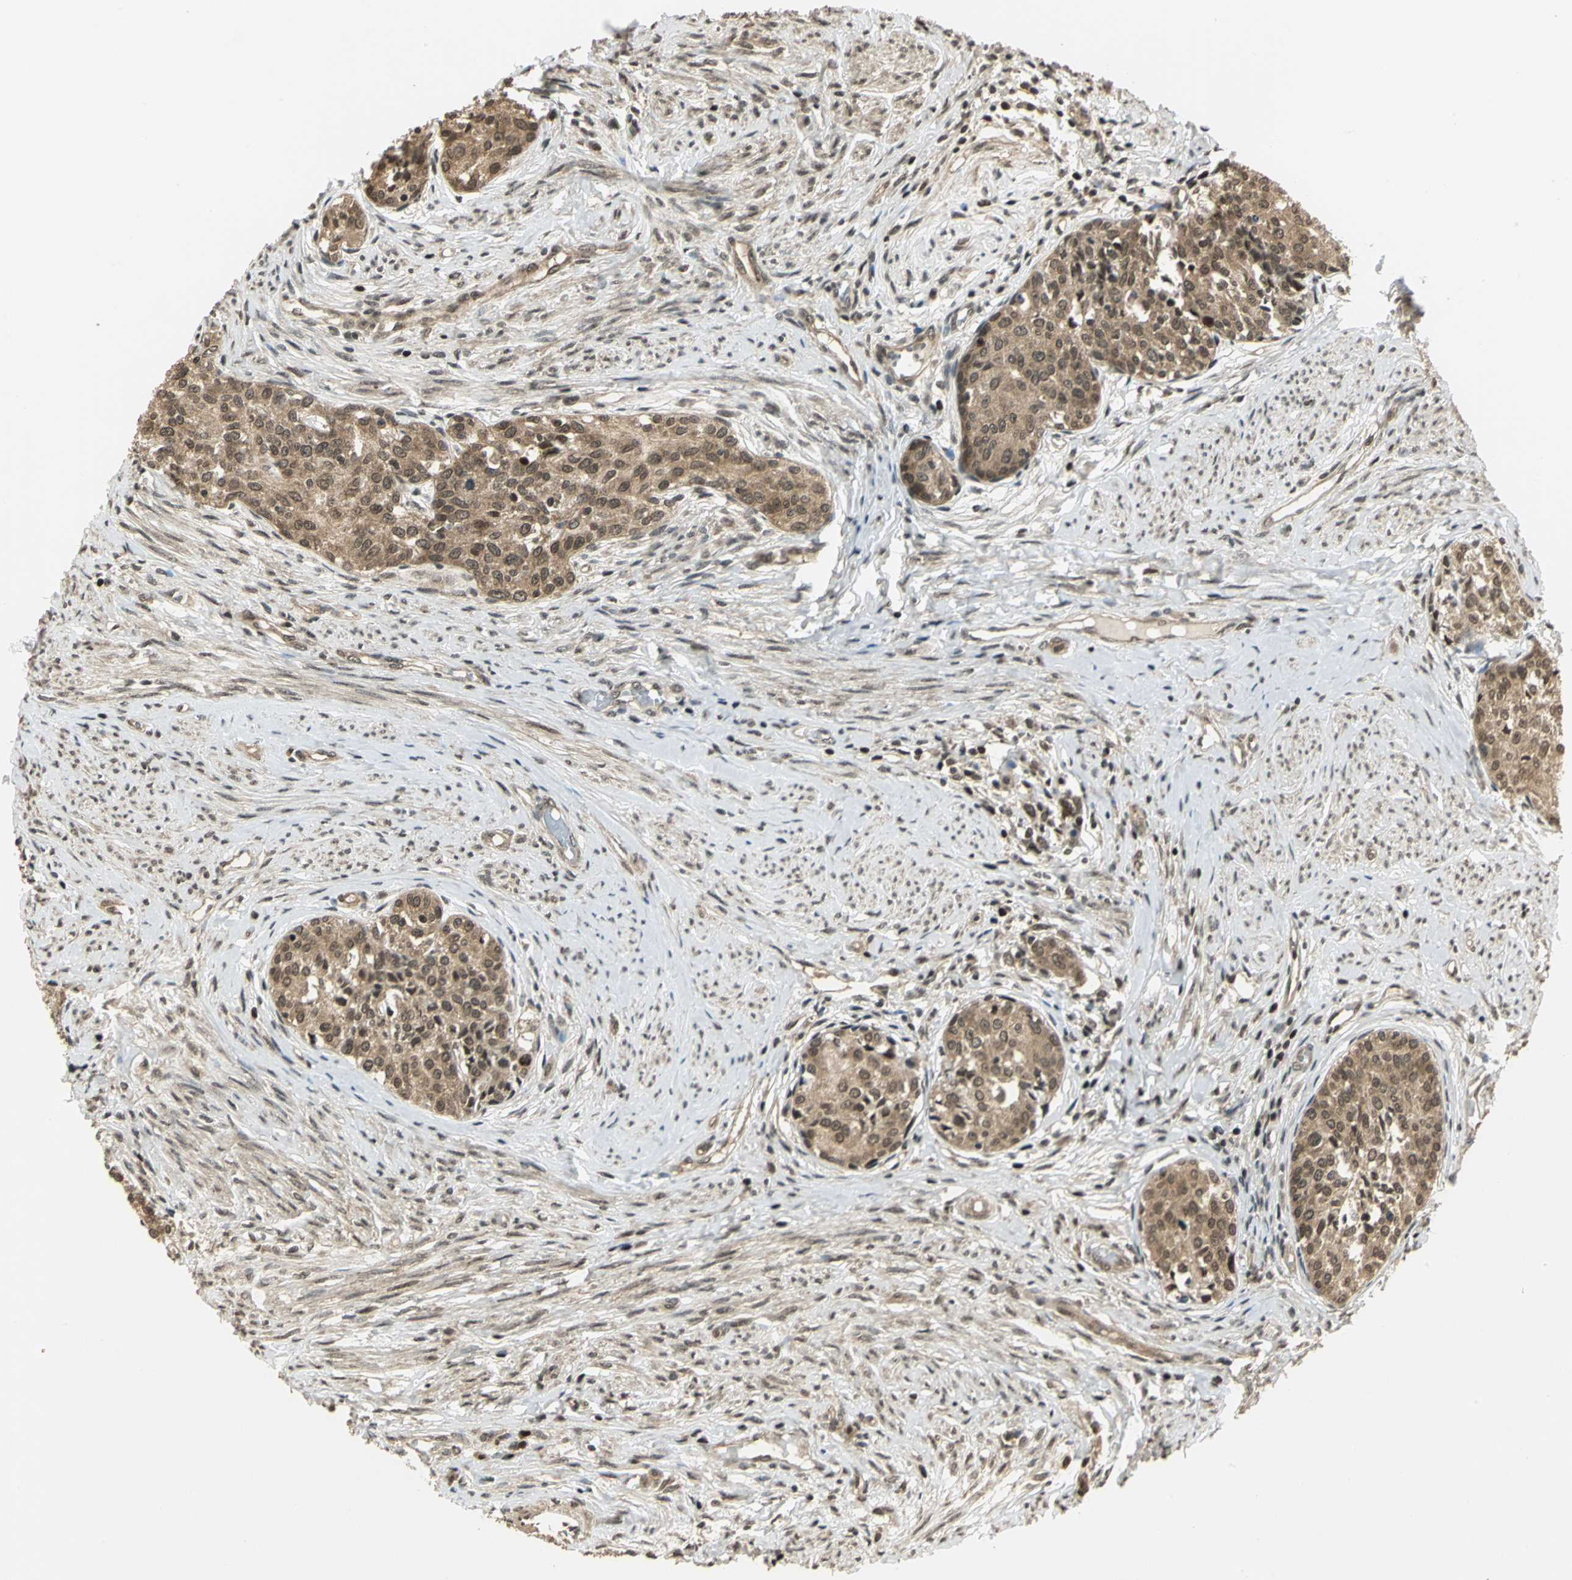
{"staining": {"intensity": "moderate", "quantity": ">75%", "location": "cytoplasmic/membranous,nuclear"}, "tissue": "cervical cancer", "cell_type": "Tumor cells", "image_type": "cancer", "snomed": [{"axis": "morphology", "description": "Squamous cell carcinoma, NOS"}, {"axis": "morphology", "description": "Adenocarcinoma, NOS"}, {"axis": "topography", "description": "Cervix"}], "caption": "Immunohistochemistry (IHC) (DAB (3,3'-diaminobenzidine)) staining of human squamous cell carcinoma (cervical) displays moderate cytoplasmic/membranous and nuclear protein expression in about >75% of tumor cells.", "gene": "PSMC3", "patient": {"sex": "female", "age": 52}}